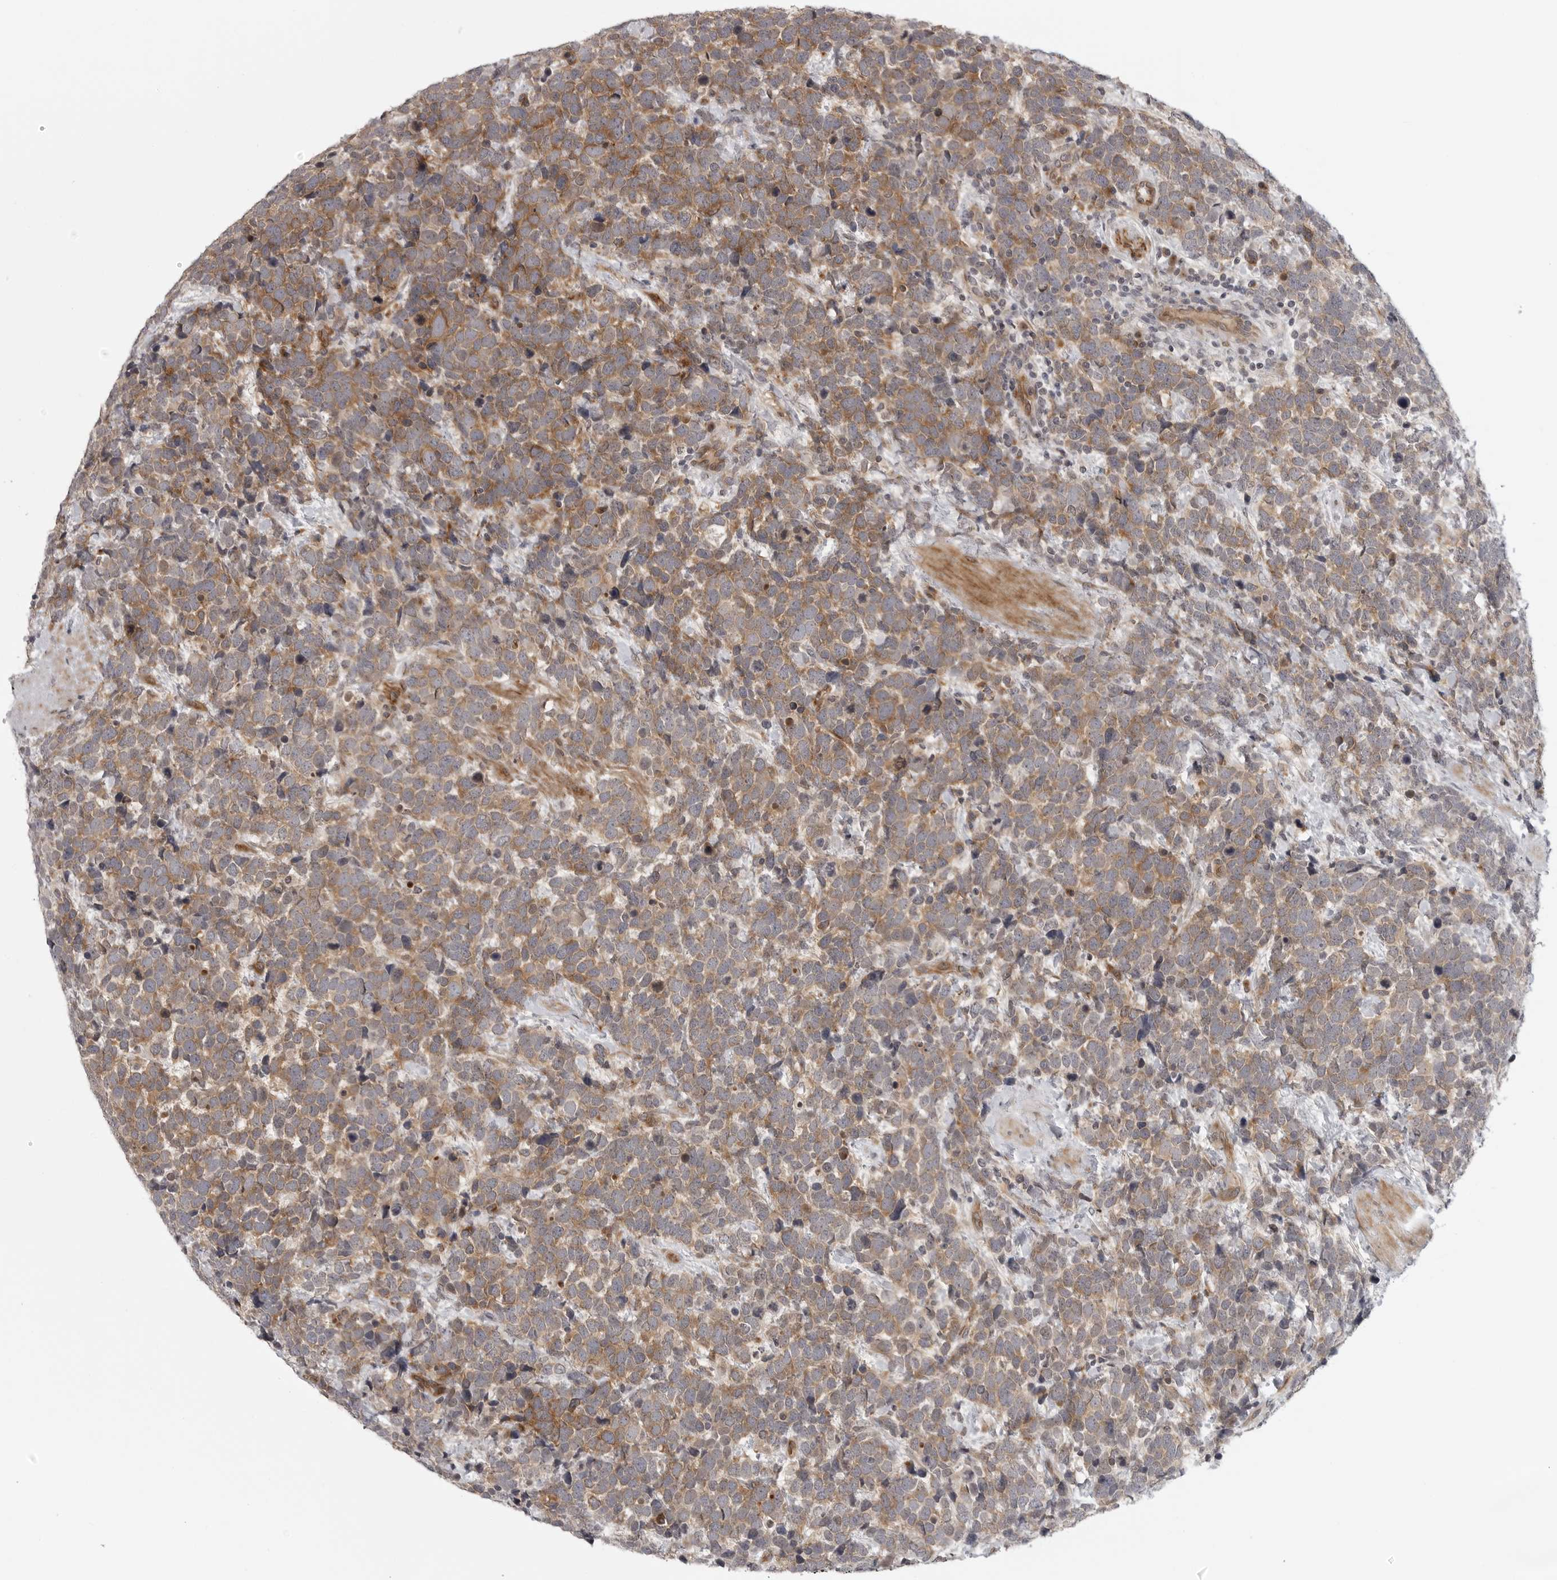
{"staining": {"intensity": "moderate", "quantity": ">75%", "location": "cytoplasmic/membranous"}, "tissue": "urothelial cancer", "cell_type": "Tumor cells", "image_type": "cancer", "snomed": [{"axis": "morphology", "description": "Urothelial carcinoma, High grade"}, {"axis": "topography", "description": "Urinary bladder"}], "caption": "Immunohistochemical staining of human urothelial cancer demonstrates medium levels of moderate cytoplasmic/membranous staining in about >75% of tumor cells. Nuclei are stained in blue.", "gene": "CD300LD", "patient": {"sex": "female", "age": 82}}